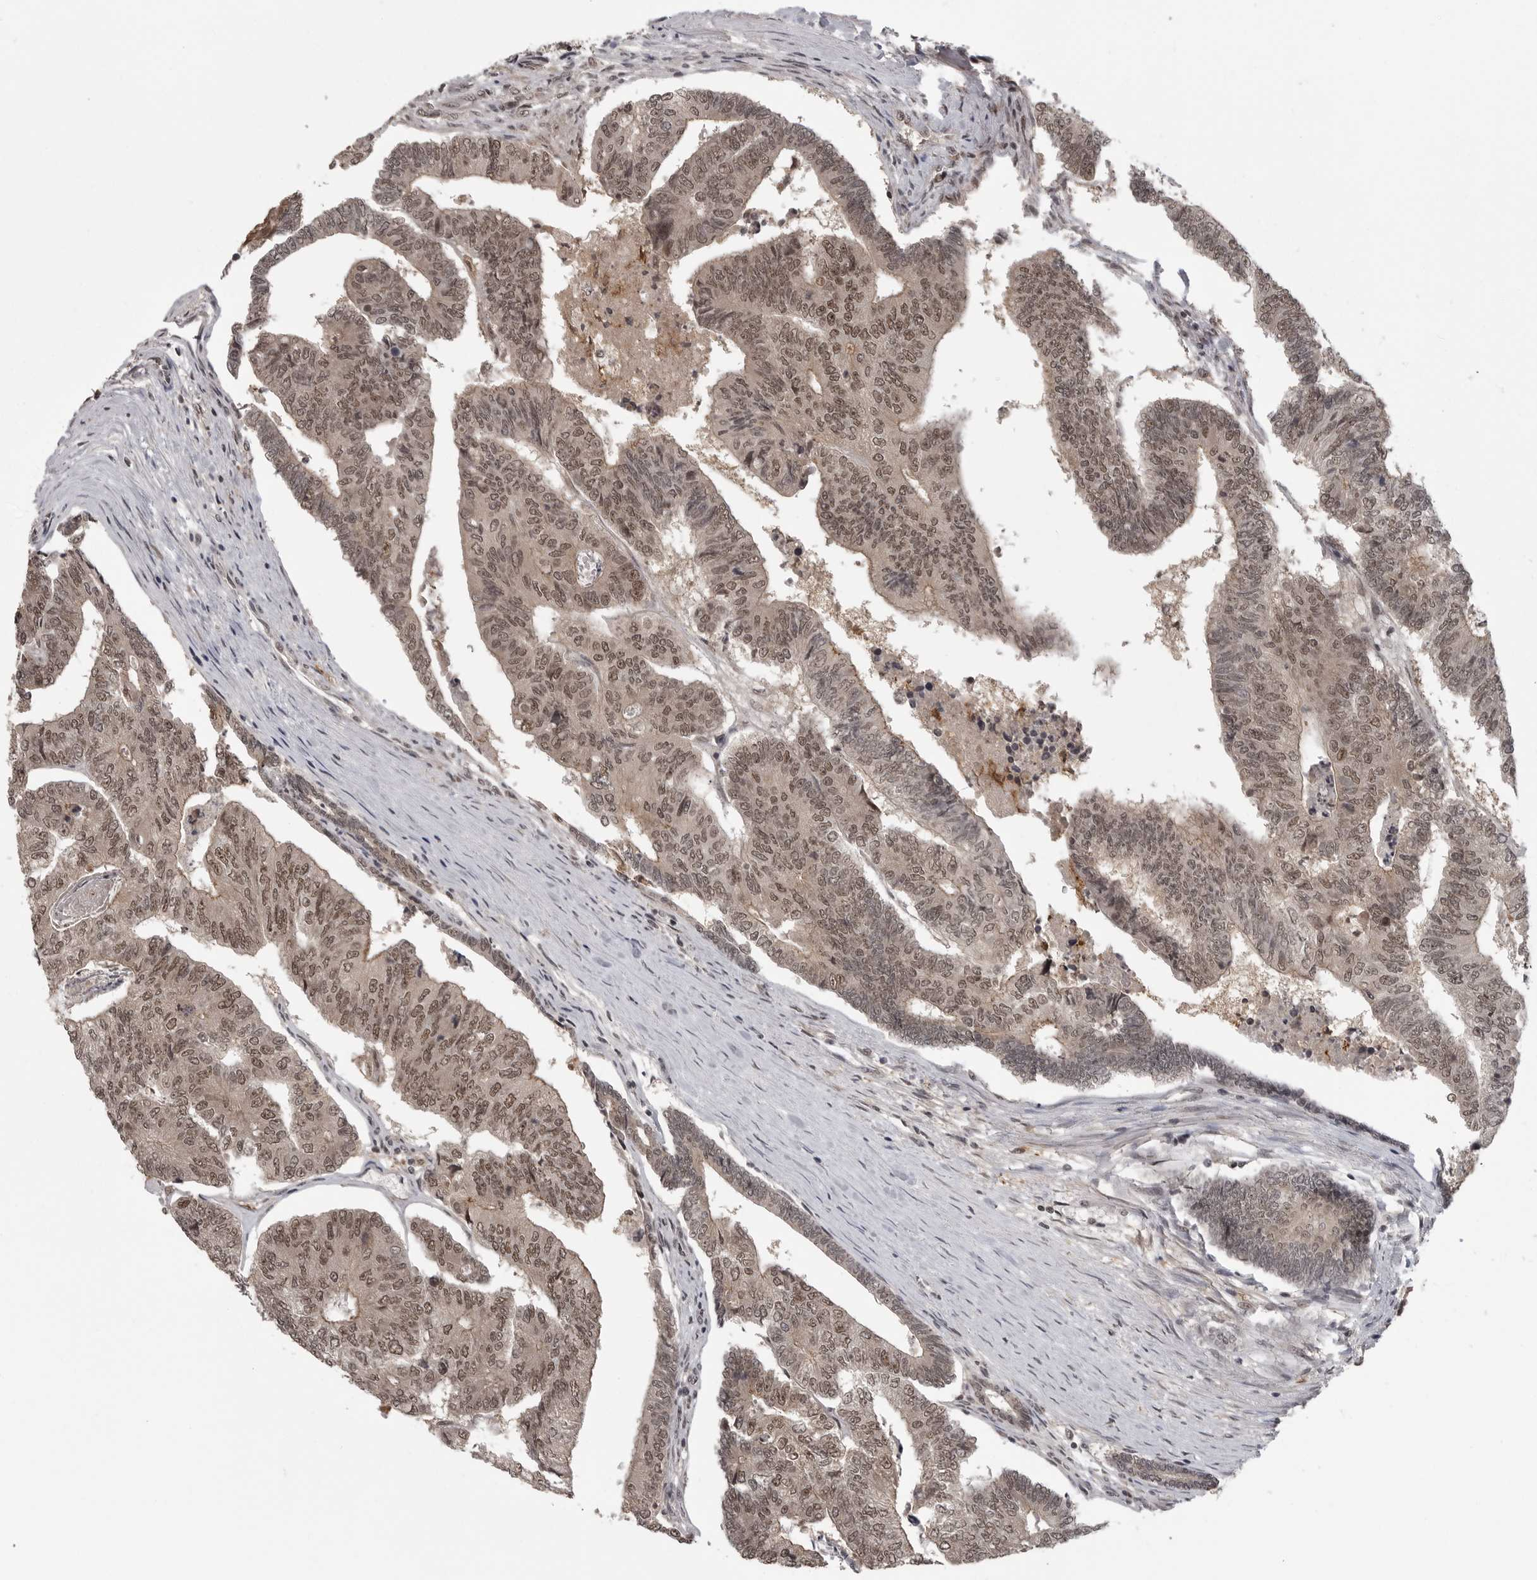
{"staining": {"intensity": "moderate", "quantity": ">75%", "location": "nuclear"}, "tissue": "colorectal cancer", "cell_type": "Tumor cells", "image_type": "cancer", "snomed": [{"axis": "morphology", "description": "Adenocarcinoma, NOS"}, {"axis": "topography", "description": "Colon"}], "caption": "Immunohistochemistry (IHC) photomicrograph of neoplastic tissue: human colorectal cancer stained using immunohistochemistry shows medium levels of moderate protein expression localized specifically in the nuclear of tumor cells, appearing as a nuclear brown color.", "gene": "PEG3", "patient": {"sex": "female", "age": 67}}